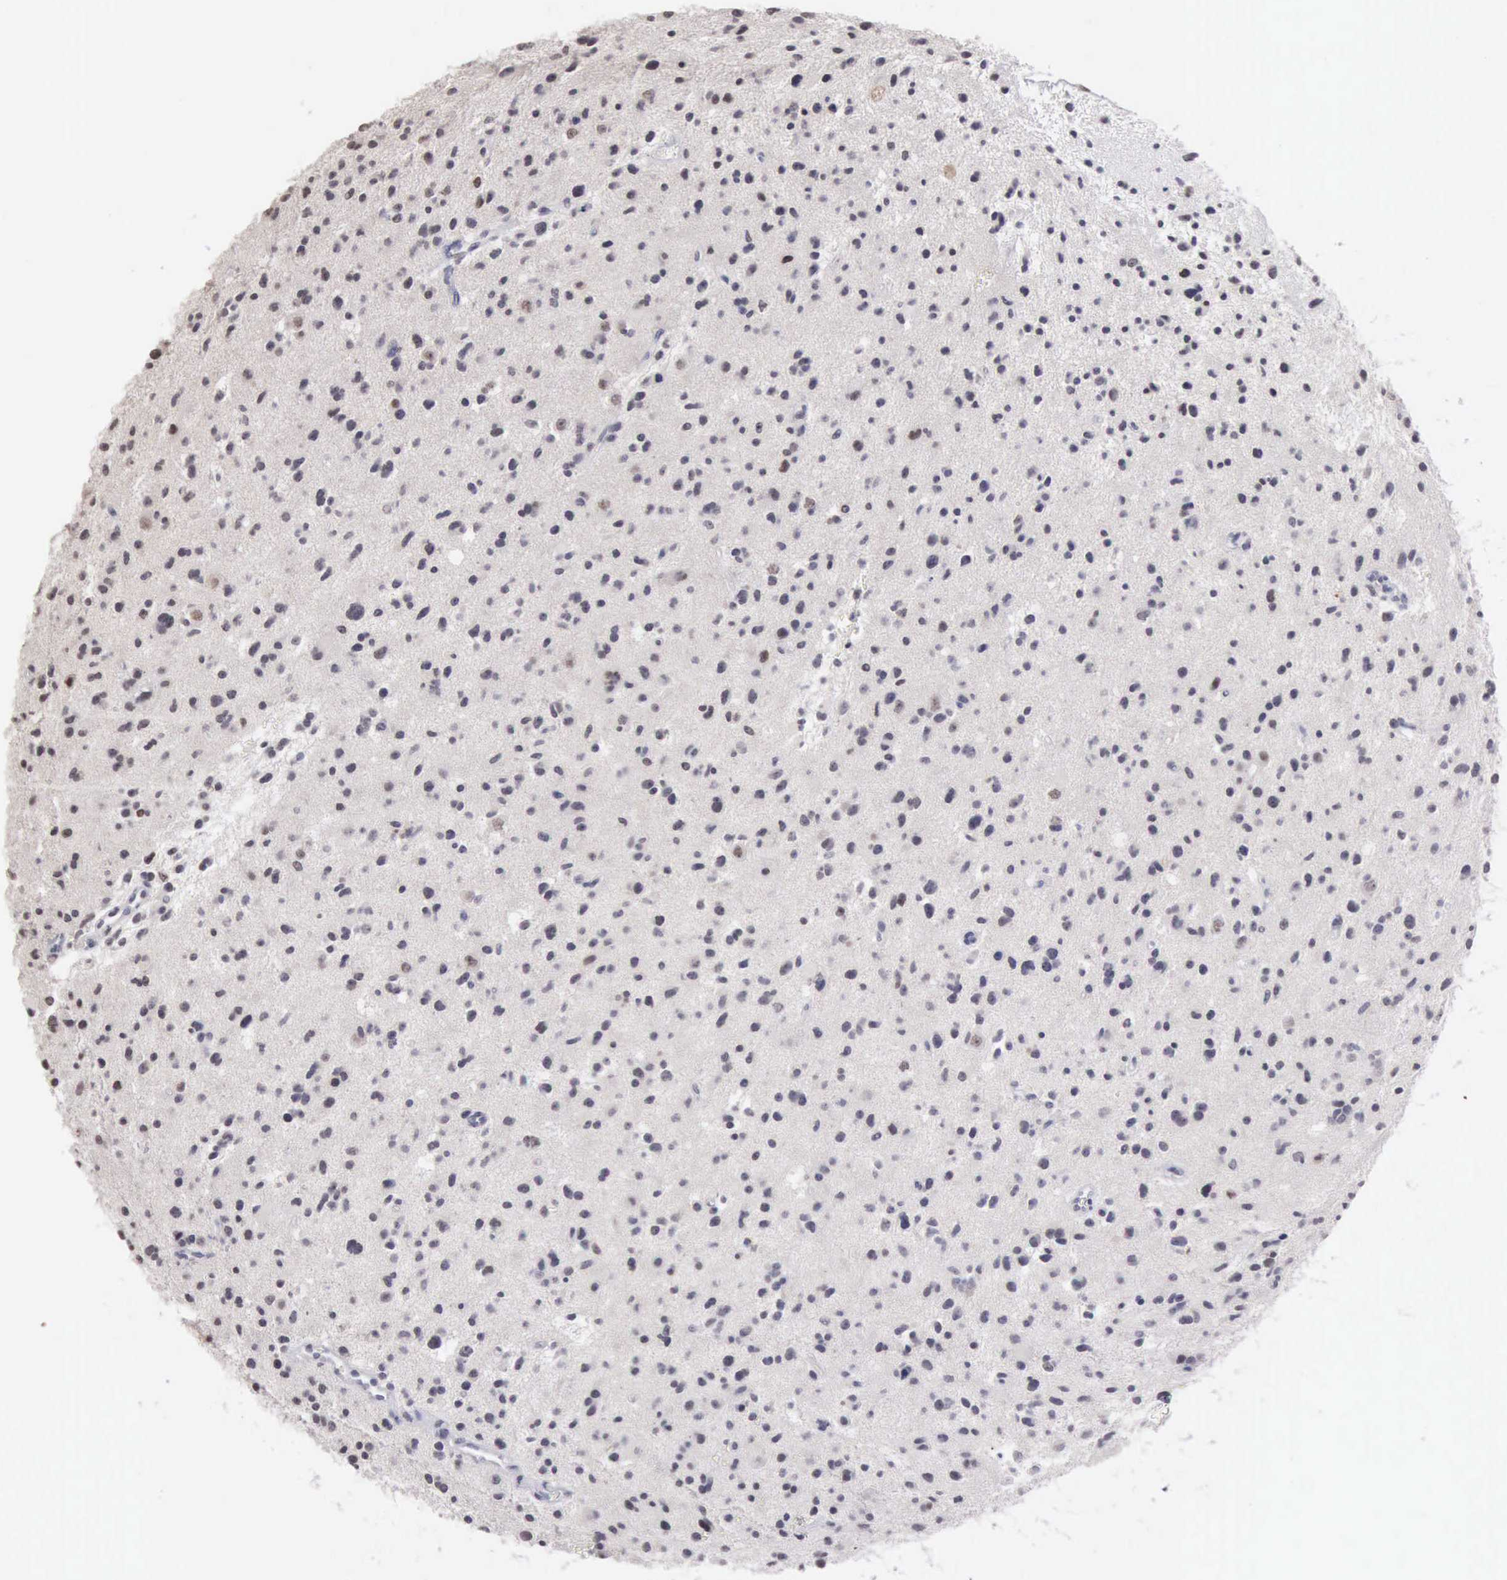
{"staining": {"intensity": "weak", "quantity": "<25%", "location": "nuclear"}, "tissue": "glioma", "cell_type": "Tumor cells", "image_type": "cancer", "snomed": [{"axis": "morphology", "description": "Glioma, malignant, Low grade"}, {"axis": "topography", "description": "Brain"}], "caption": "This is an immunohistochemistry photomicrograph of human glioma. There is no positivity in tumor cells.", "gene": "TAF1", "patient": {"sex": "female", "age": 46}}